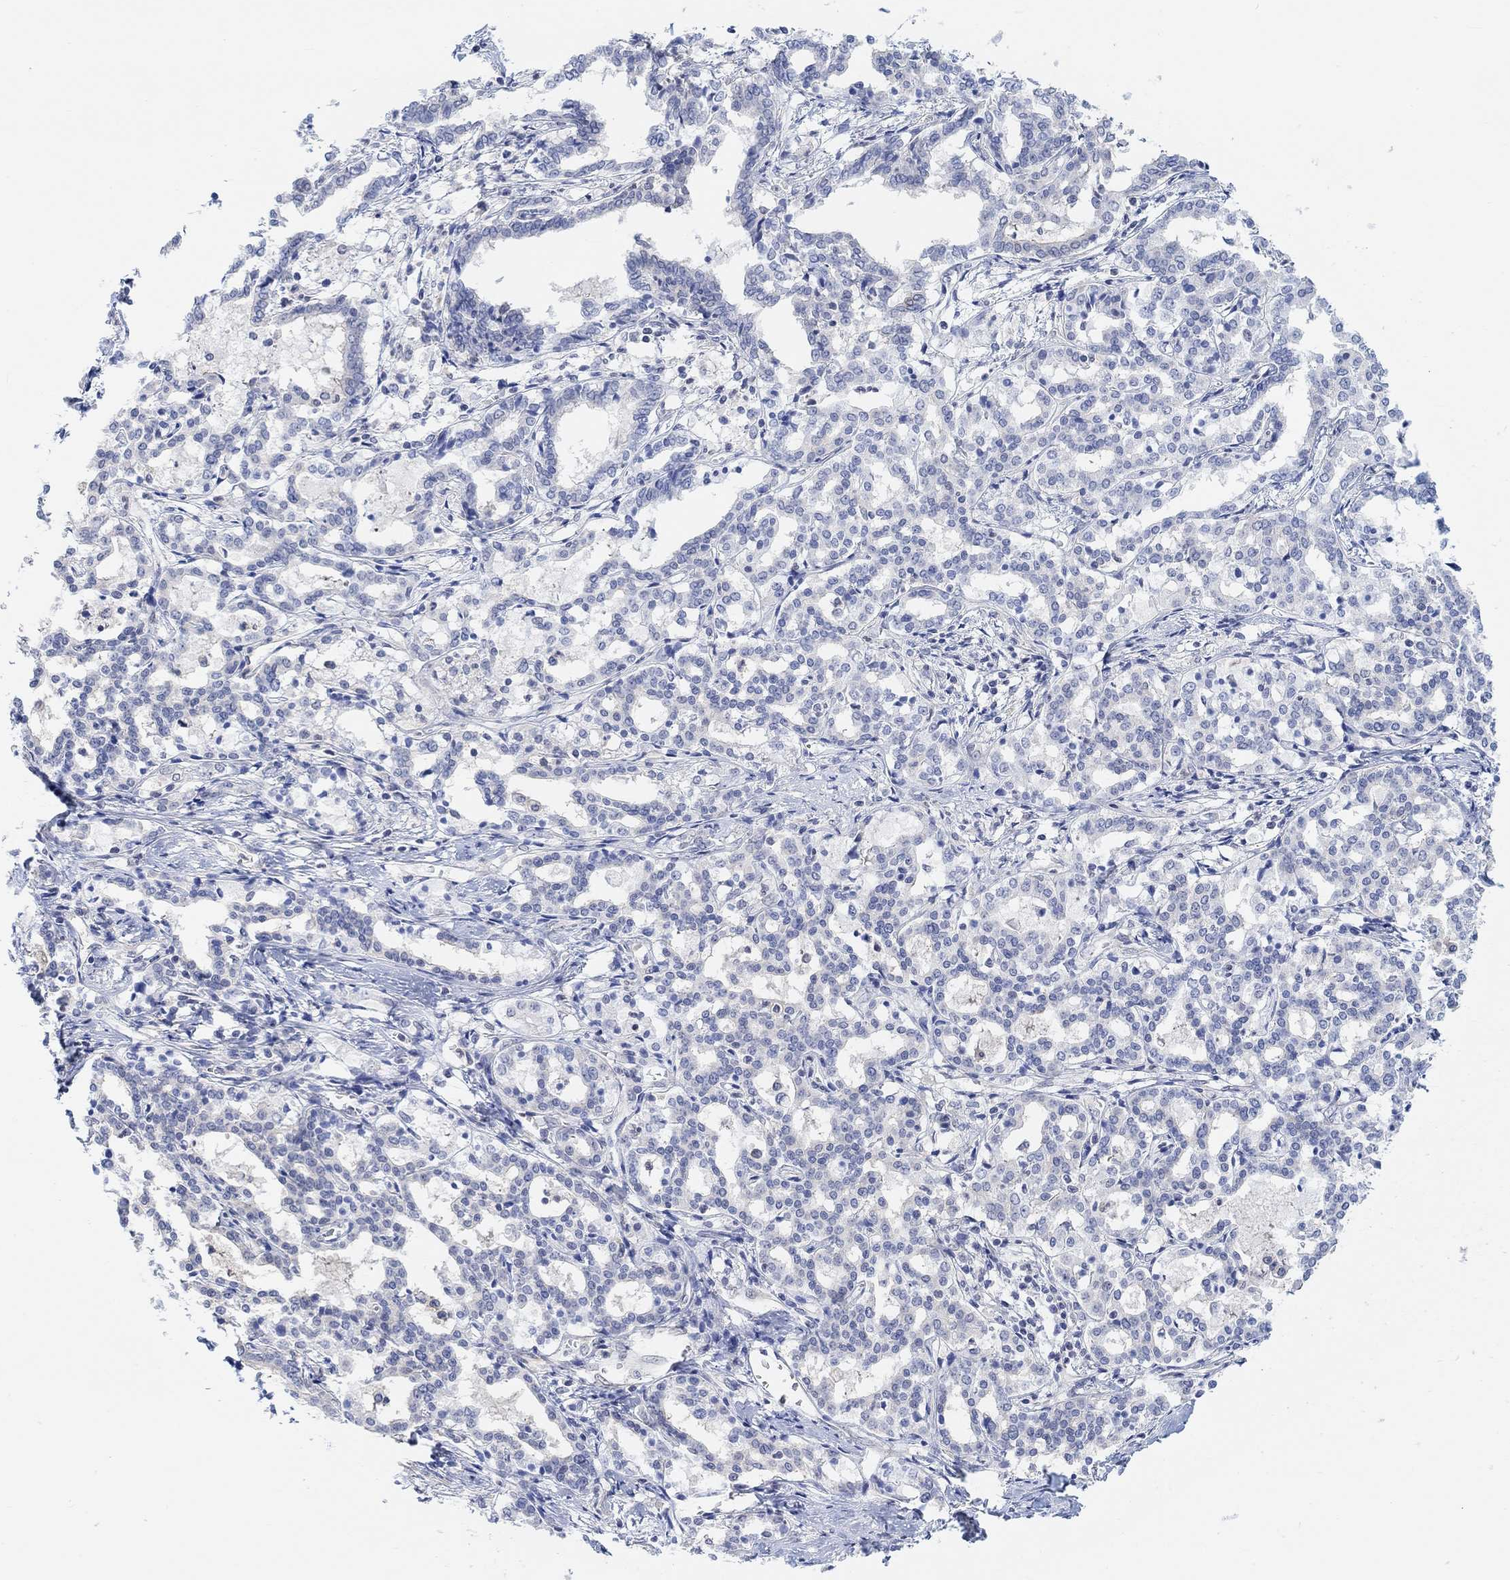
{"staining": {"intensity": "negative", "quantity": "none", "location": "none"}, "tissue": "liver cancer", "cell_type": "Tumor cells", "image_type": "cancer", "snomed": [{"axis": "morphology", "description": "Cholangiocarcinoma"}, {"axis": "topography", "description": "Liver"}], "caption": "Histopathology image shows no protein staining in tumor cells of cholangiocarcinoma (liver) tissue.", "gene": "MUC1", "patient": {"sex": "female", "age": 47}}